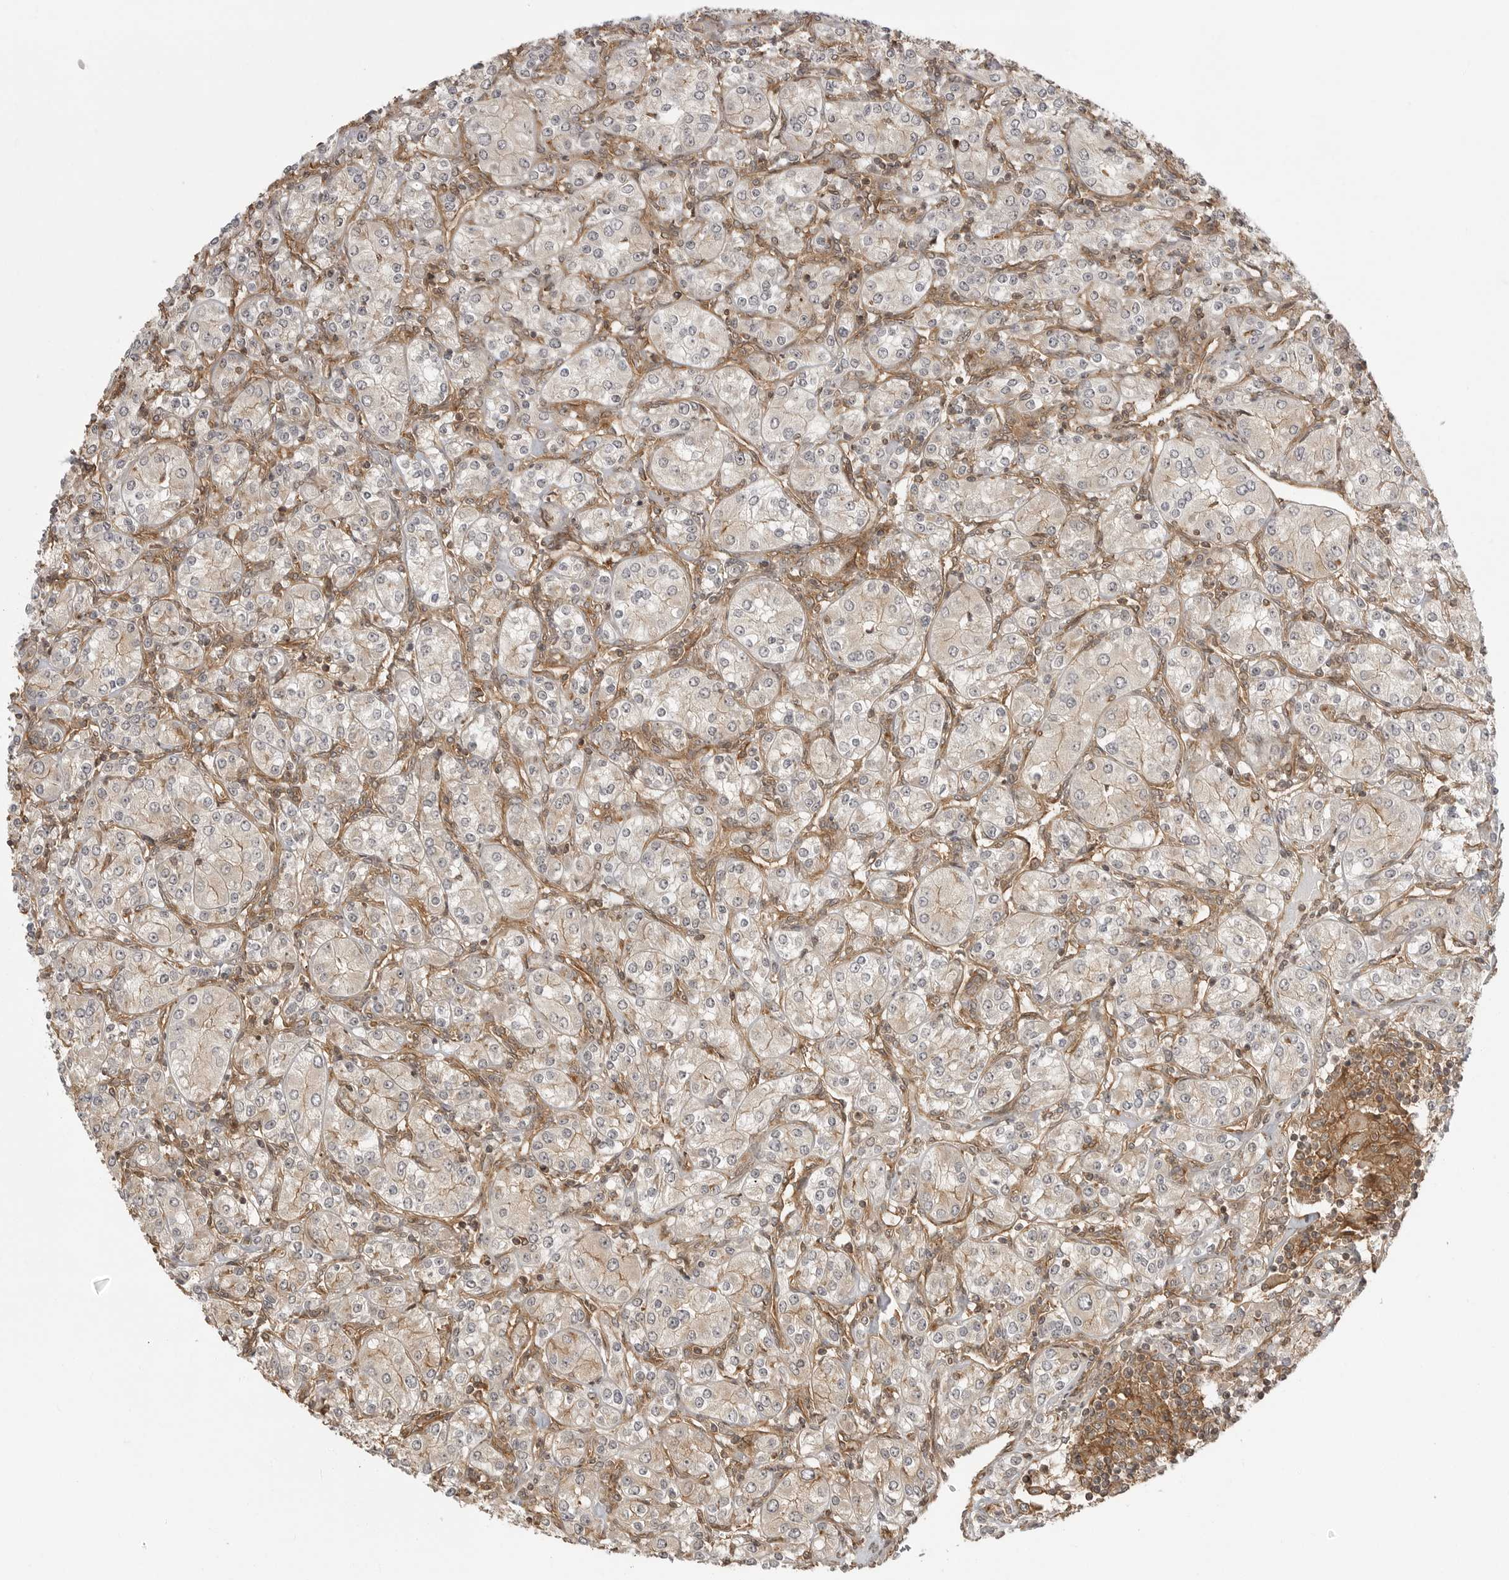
{"staining": {"intensity": "negative", "quantity": "none", "location": "none"}, "tissue": "renal cancer", "cell_type": "Tumor cells", "image_type": "cancer", "snomed": [{"axis": "morphology", "description": "Adenocarcinoma, NOS"}, {"axis": "topography", "description": "Kidney"}], "caption": "Immunohistochemistry (IHC) photomicrograph of human renal adenocarcinoma stained for a protein (brown), which shows no positivity in tumor cells.", "gene": "FAT3", "patient": {"sex": "male", "age": 77}}